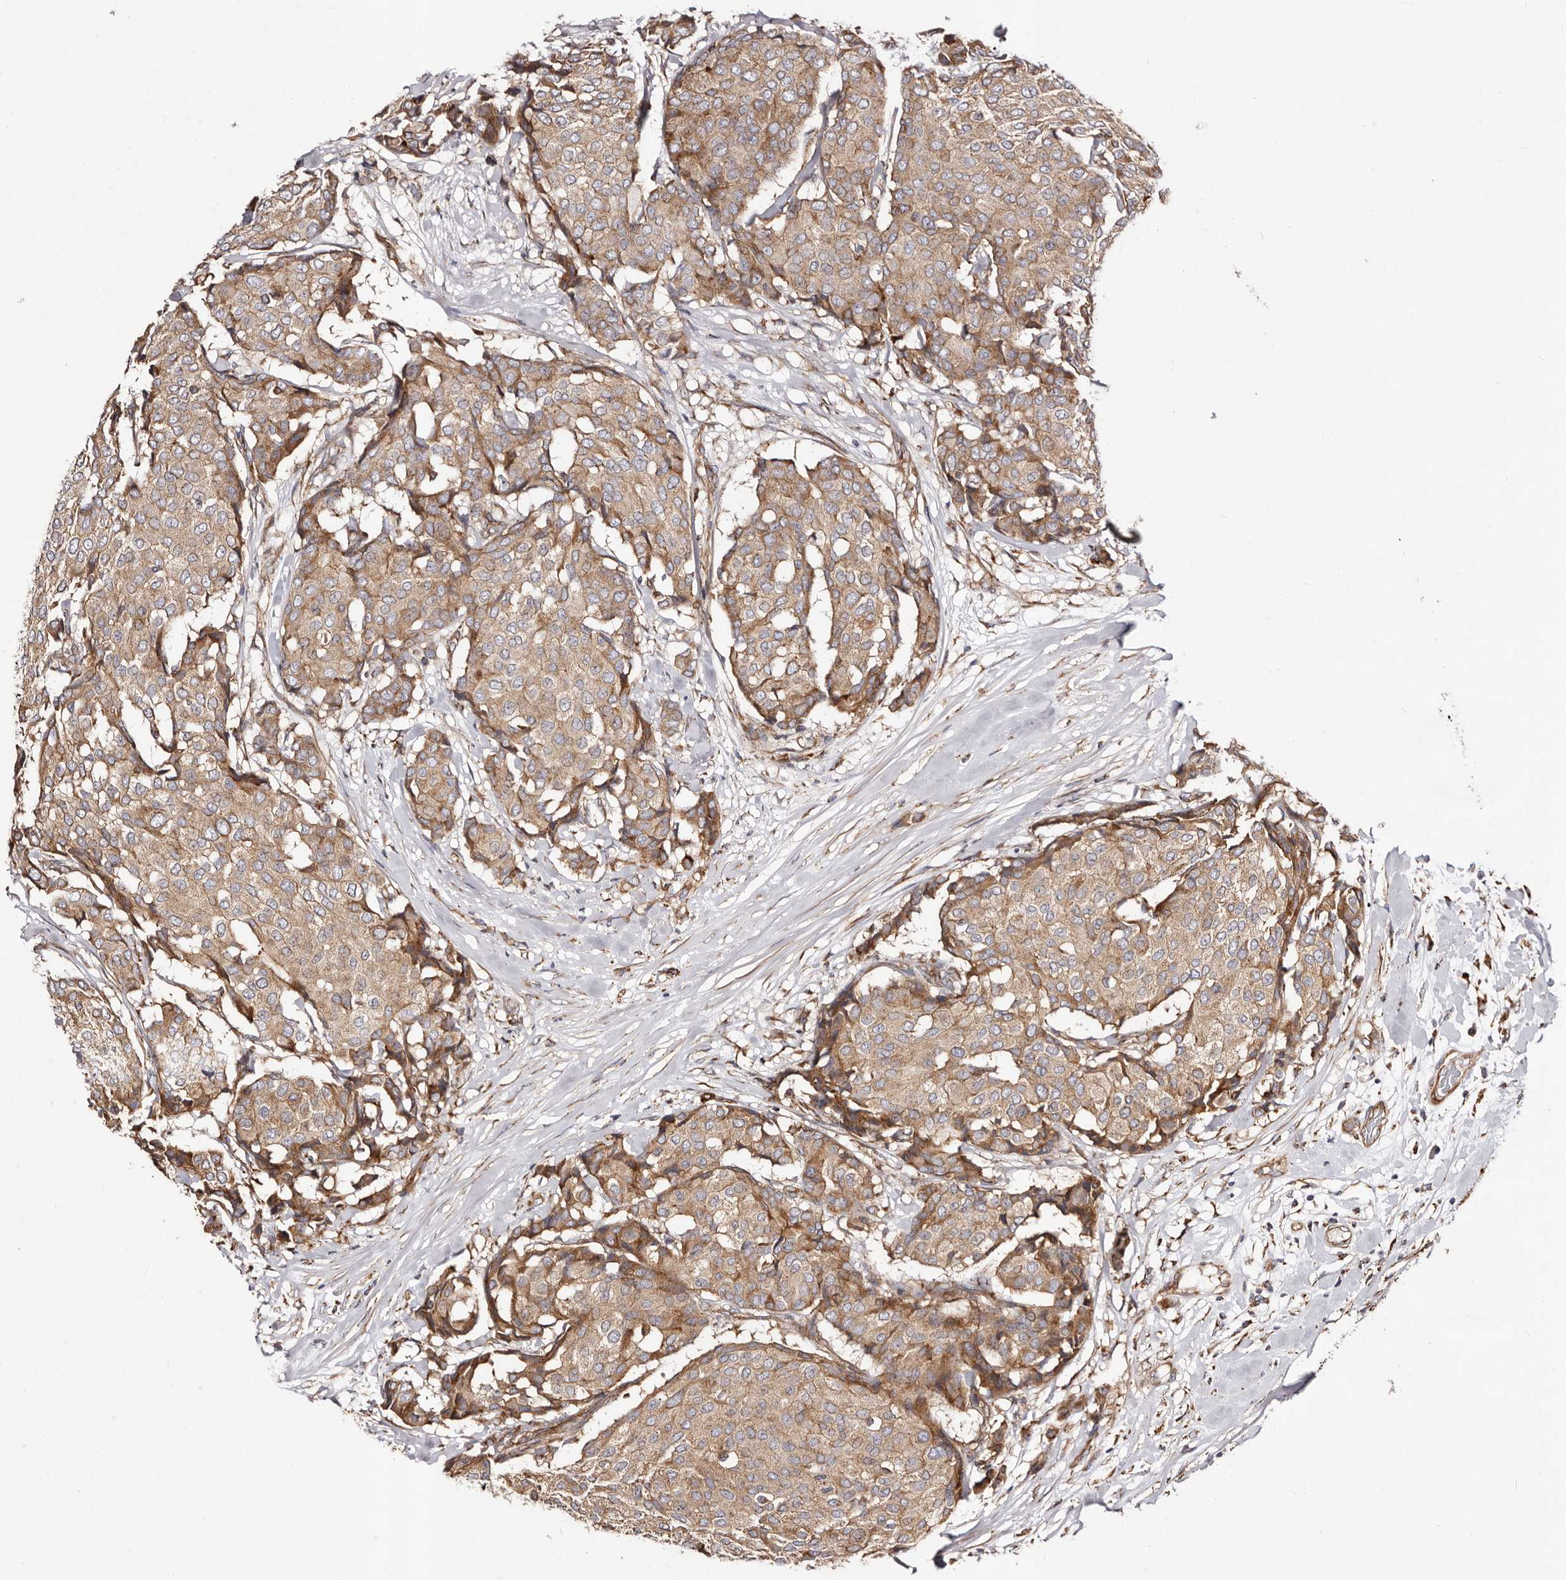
{"staining": {"intensity": "moderate", "quantity": ">75%", "location": "cytoplasmic/membranous"}, "tissue": "breast cancer", "cell_type": "Tumor cells", "image_type": "cancer", "snomed": [{"axis": "morphology", "description": "Duct carcinoma"}, {"axis": "topography", "description": "Breast"}], "caption": "Protein staining displays moderate cytoplasmic/membranous positivity in approximately >75% of tumor cells in breast cancer (infiltrating ductal carcinoma). (brown staining indicates protein expression, while blue staining denotes nuclei).", "gene": "LUZP1", "patient": {"sex": "female", "age": 75}}